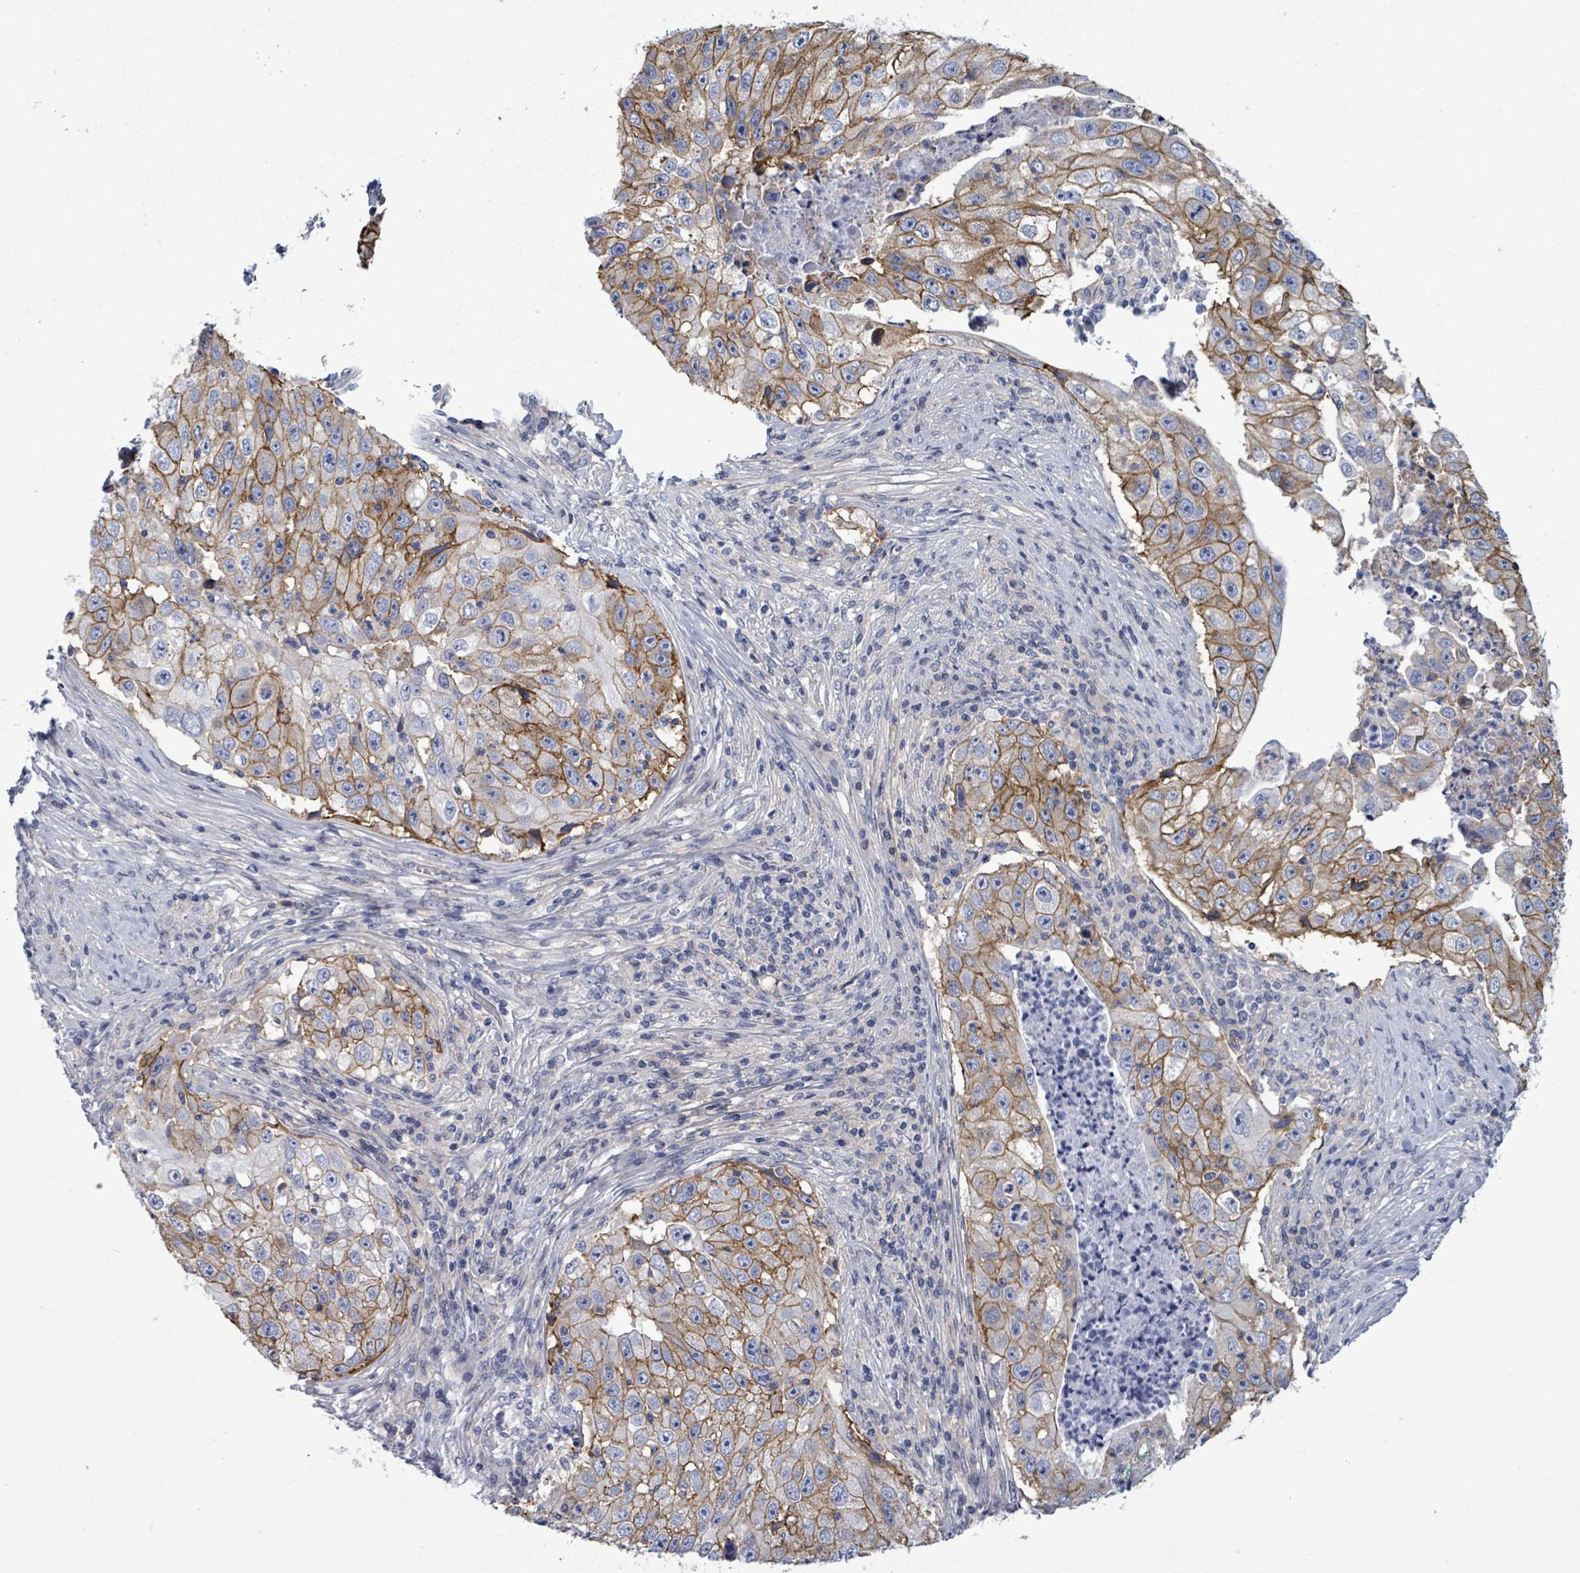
{"staining": {"intensity": "moderate", "quantity": ">75%", "location": "cytoplasmic/membranous"}, "tissue": "lung cancer", "cell_type": "Tumor cells", "image_type": "cancer", "snomed": [{"axis": "morphology", "description": "Squamous cell carcinoma, NOS"}, {"axis": "topography", "description": "Lung"}], "caption": "Tumor cells demonstrate medium levels of moderate cytoplasmic/membranous staining in approximately >75% of cells in lung cancer. Immunohistochemistry stains the protein in brown and the nuclei are stained blue.", "gene": "BSG", "patient": {"sex": "male", "age": 64}}